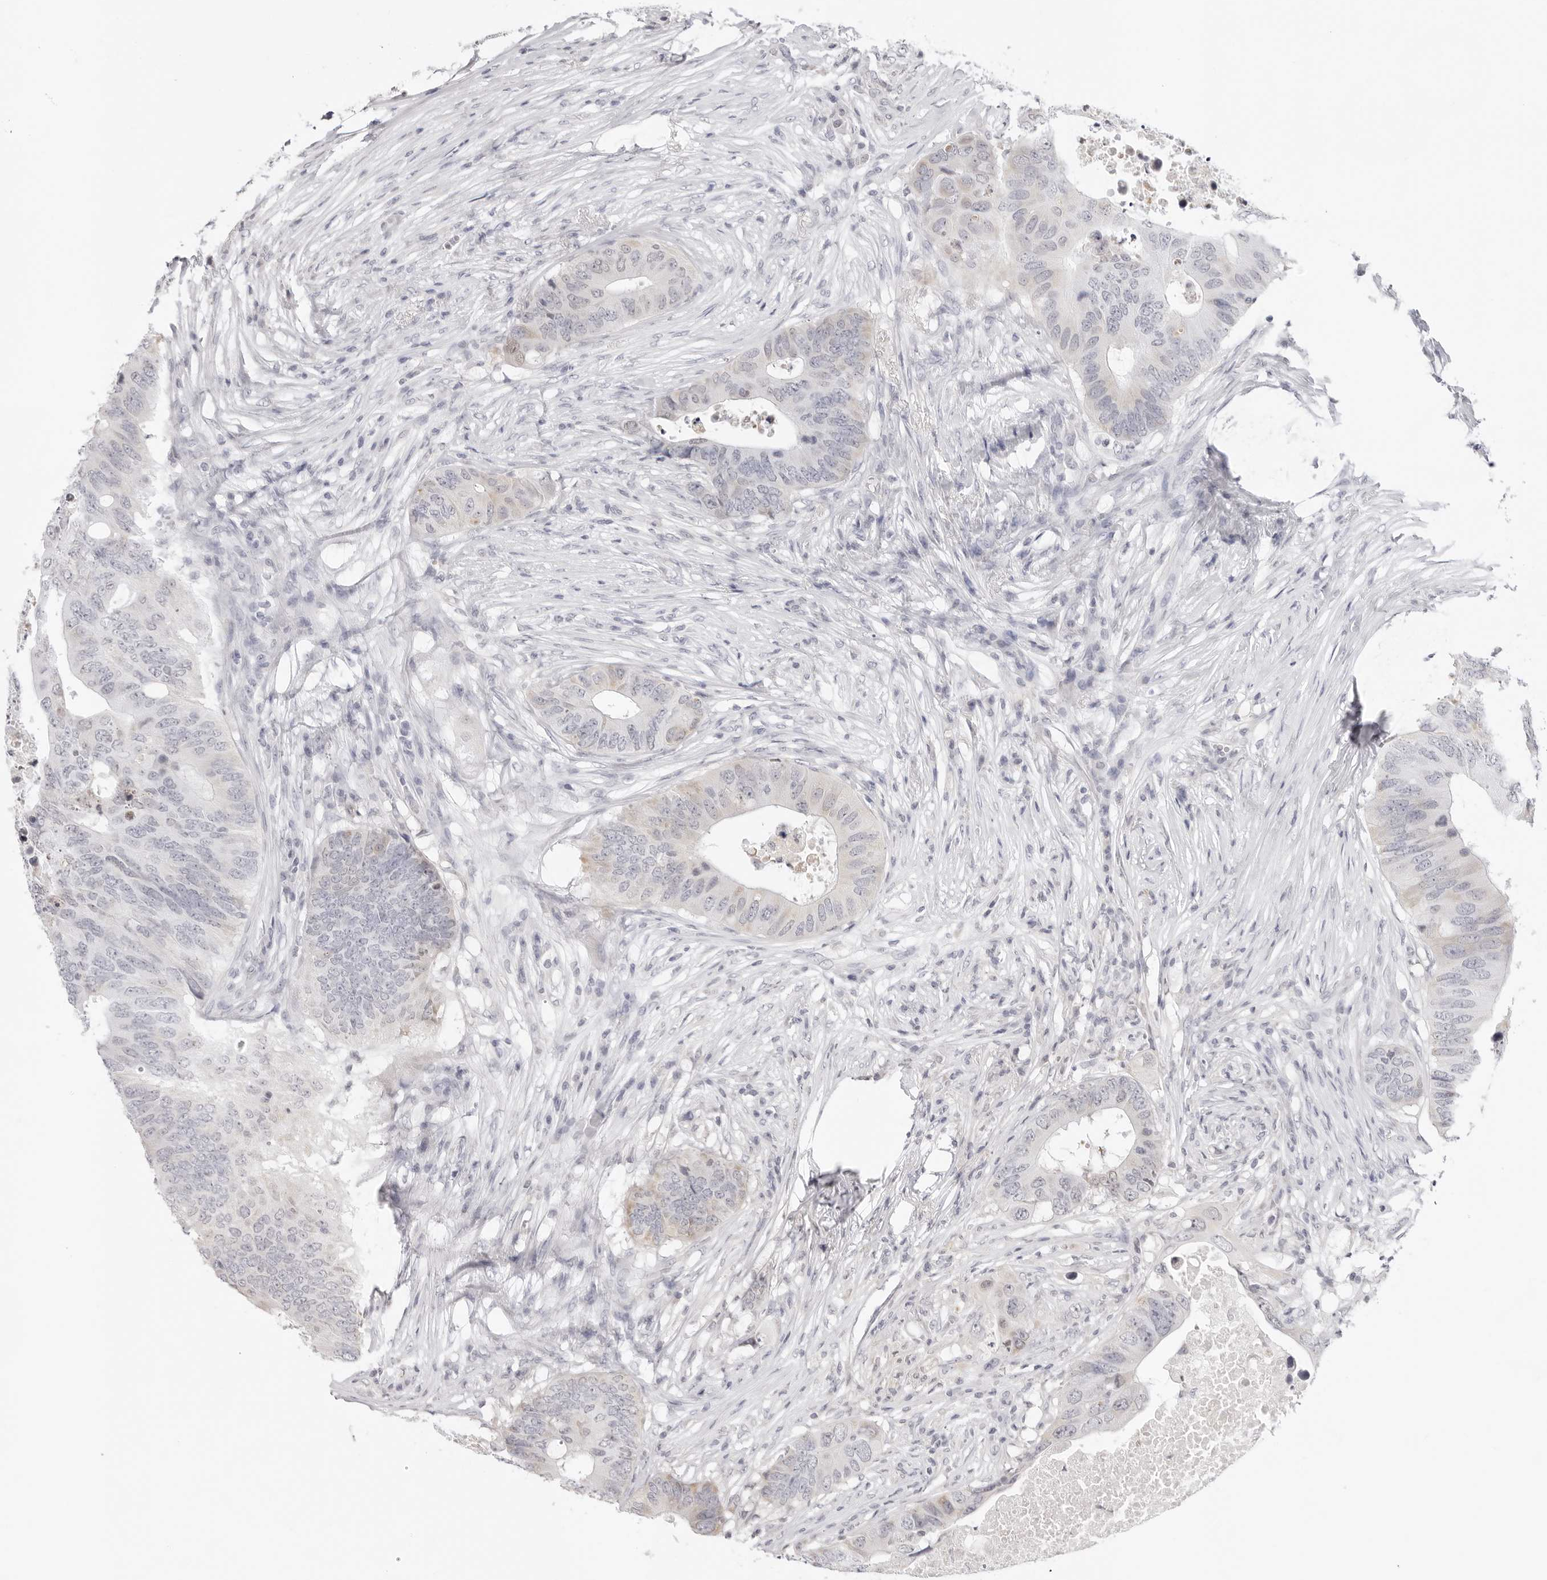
{"staining": {"intensity": "negative", "quantity": "none", "location": "none"}, "tissue": "colorectal cancer", "cell_type": "Tumor cells", "image_type": "cancer", "snomed": [{"axis": "morphology", "description": "Adenocarcinoma, NOS"}, {"axis": "topography", "description": "Colon"}], "caption": "This is a image of immunohistochemistry (IHC) staining of colorectal cancer, which shows no positivity in tumor cells.", "gene": "FDPS", "patient": {"sex": "male", "age": 71}}